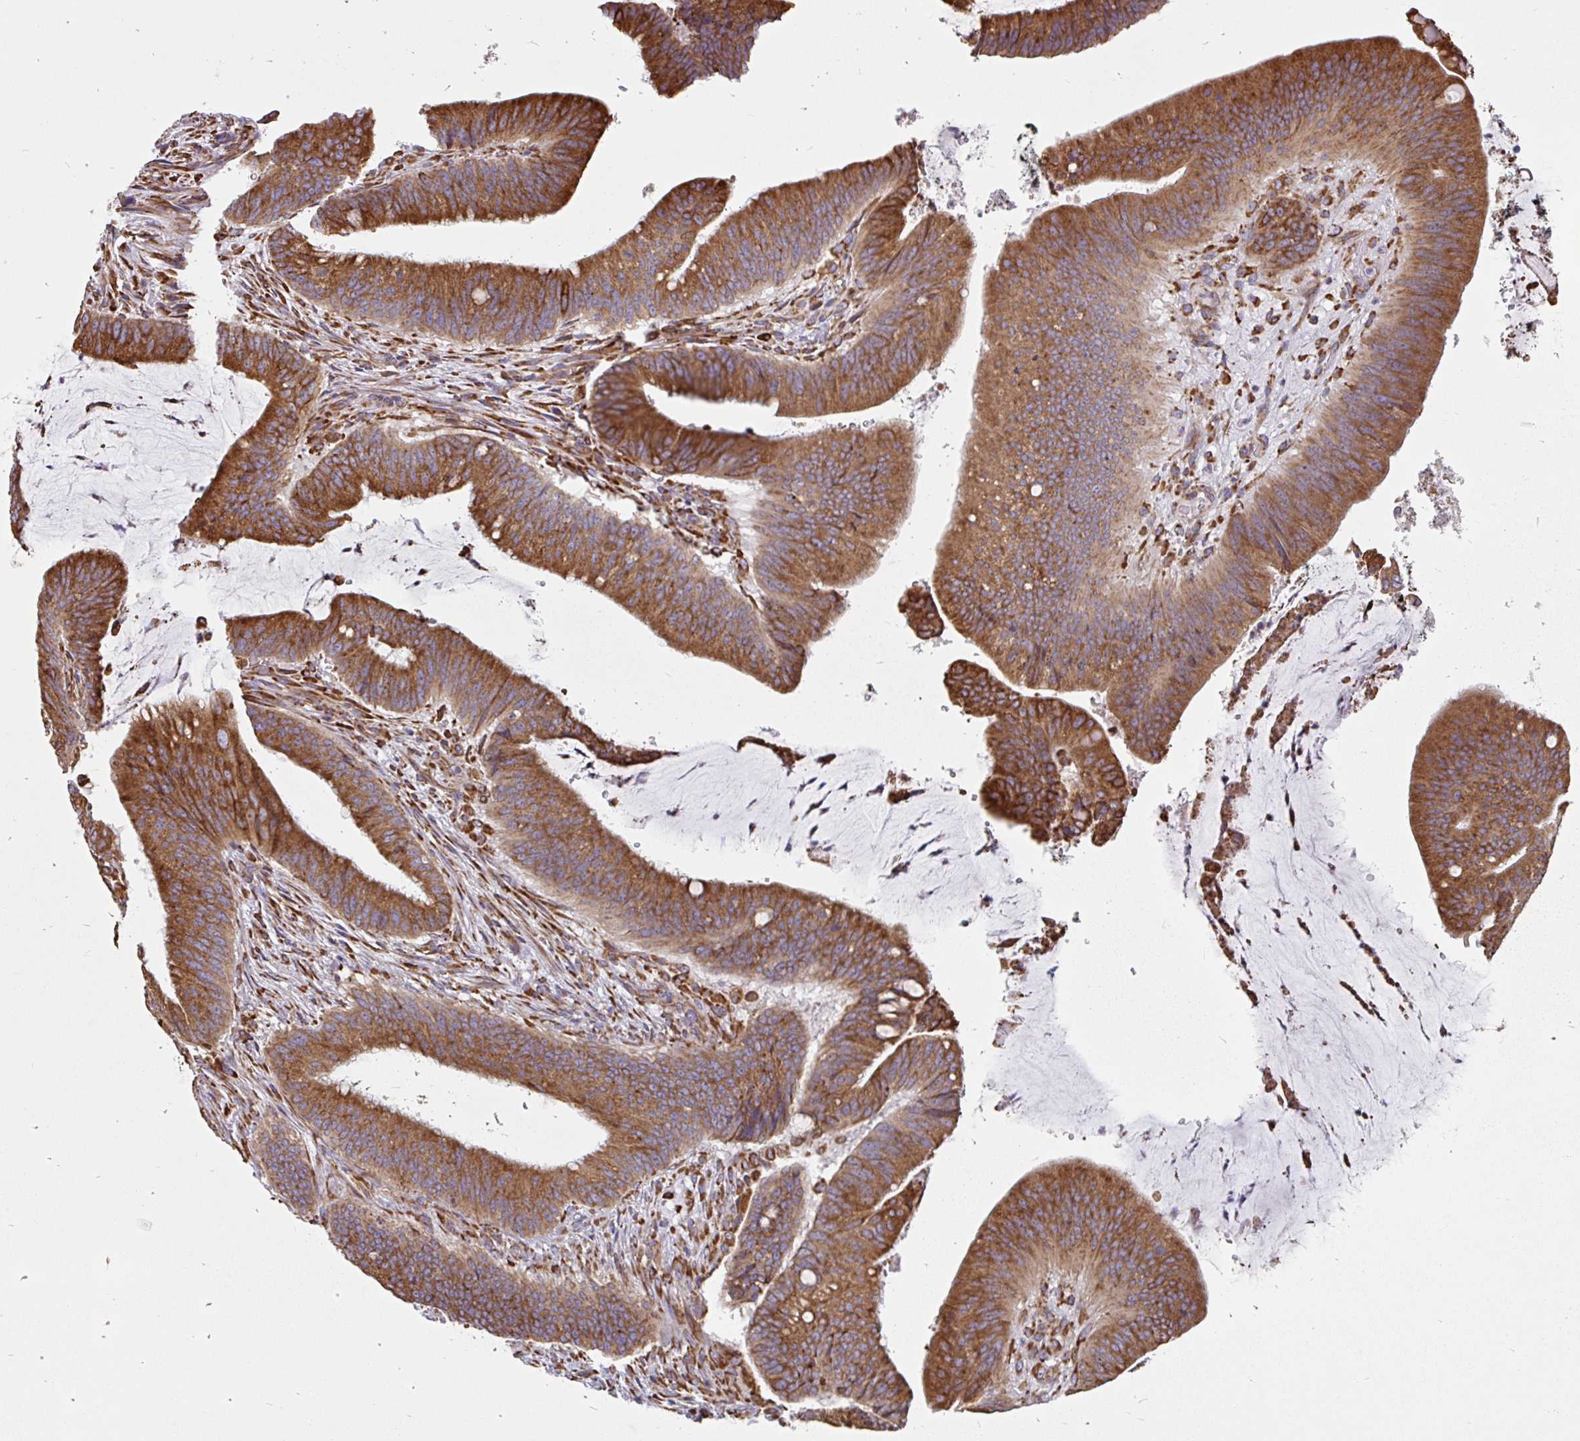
{"staining": {"intensity": "strong", "quantity": ">75%", "location": "cytoplasmic/membranous"}, "tissue": "colorectal cancer", "cell_type": "Tumor cells", "image_type": "cancer", "snomed": [{"axis": "morphology", "description": "Adenocarcinoma, NOS"}, {"axis": "topography", "description": "Colon"}], "caption": "Tumor cells reveal high levels of strong cytoplasmic/membranous expression in about >75% of cells in colorectal adenocarcinoma.", "gene": "EML5", "patient": {"sex": "female", "age": 43}}